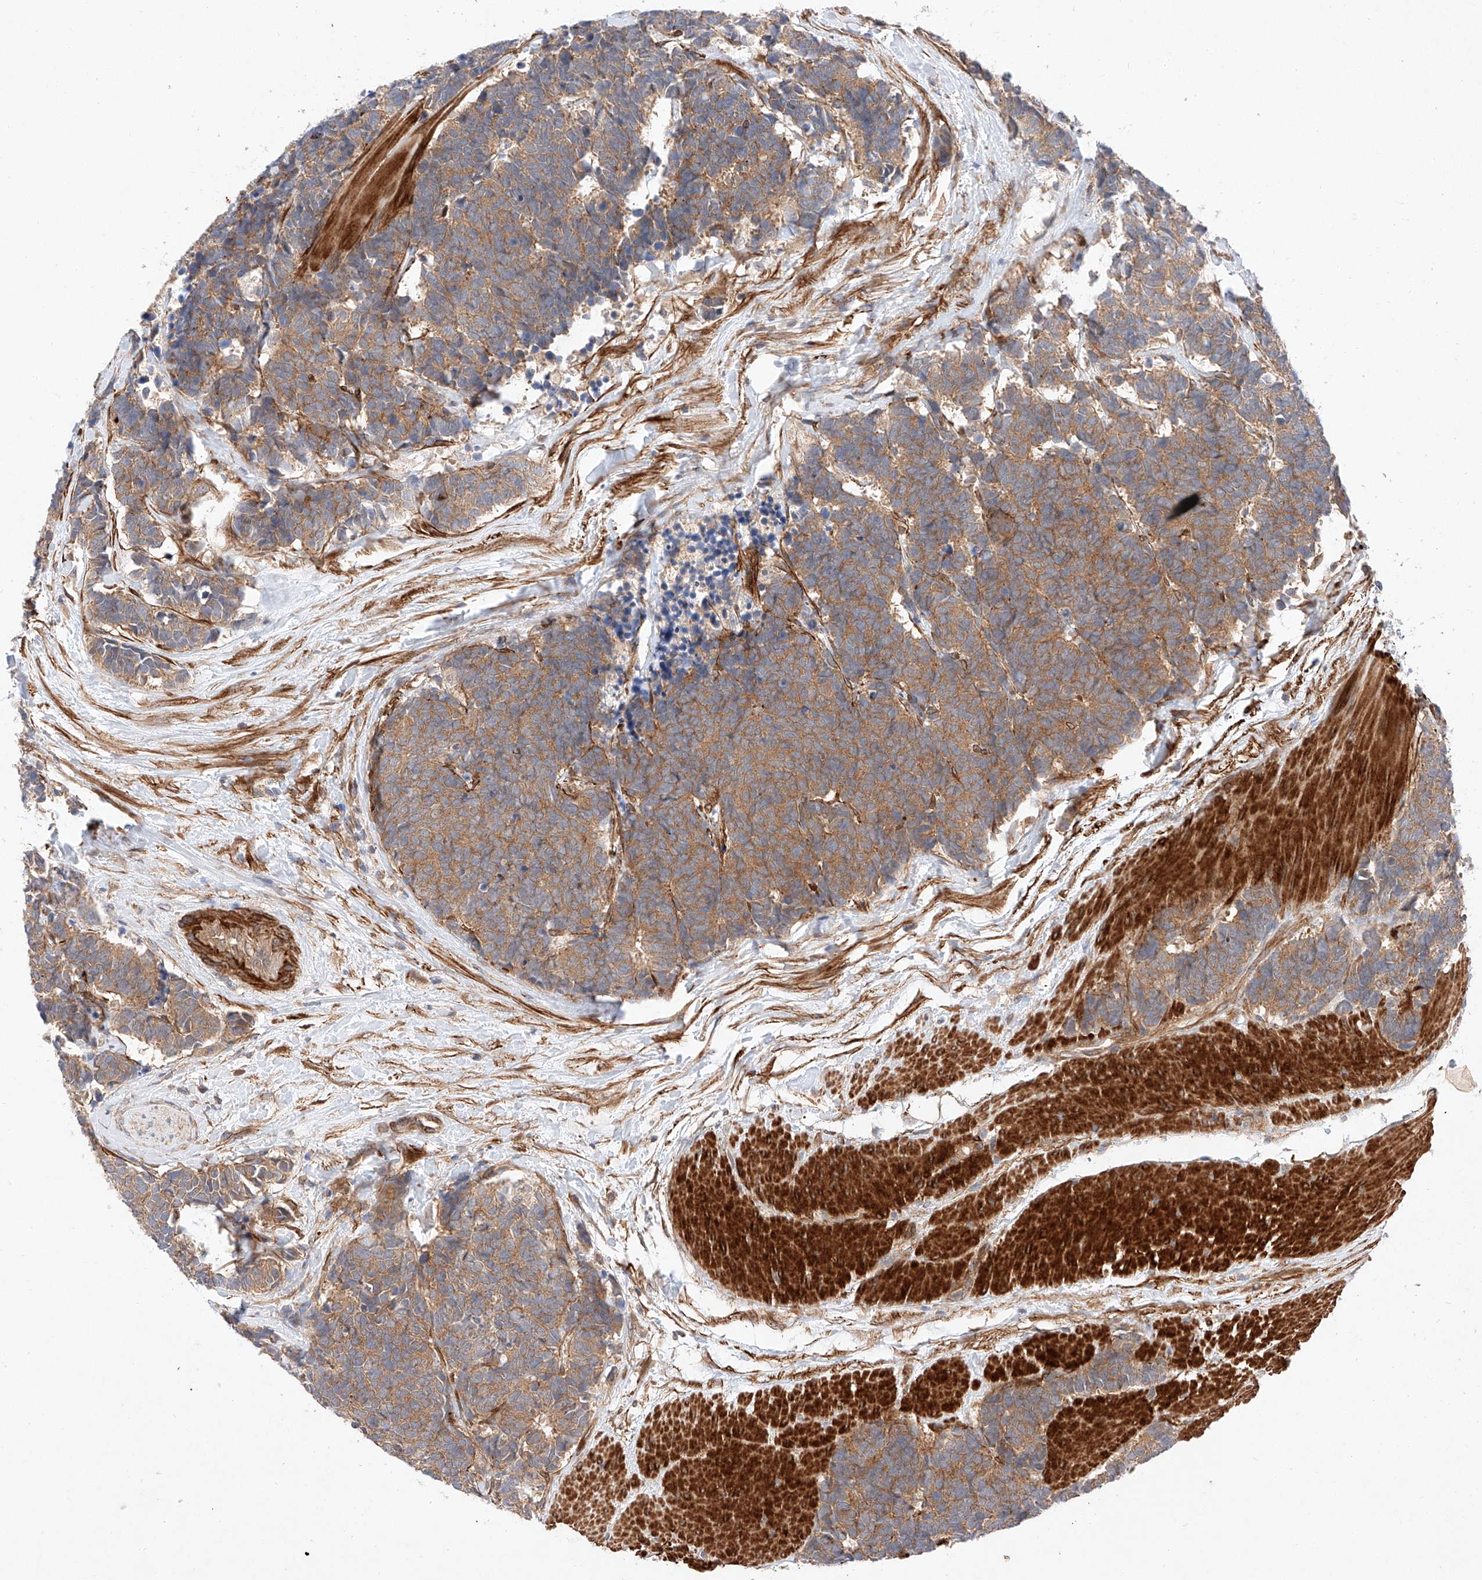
{"staining": {"intensity": "moderate", "quantity": ">75%", "location": "cytoplasmic/membranous"}, "tissue": "carcinoid", "cell_type": "Tumor cells", "image_type": "cancer", "snomed": [{"axis": "morphology", "description": "Carcinoma, NOS"}, {"axis": "morphology", "description": "Carcinoid, malignant, NOS"}, {"axis": "topography", "description": "Urinary bladder"}], "caption": "Immunohistochemical staining of human carcinoid shows medium levels of moderate cytoplasmic/membranous positivity in approximately >75% of tumor cells.", "gene": "RAB23", "patient": {"sex": "male", "age": 57}}